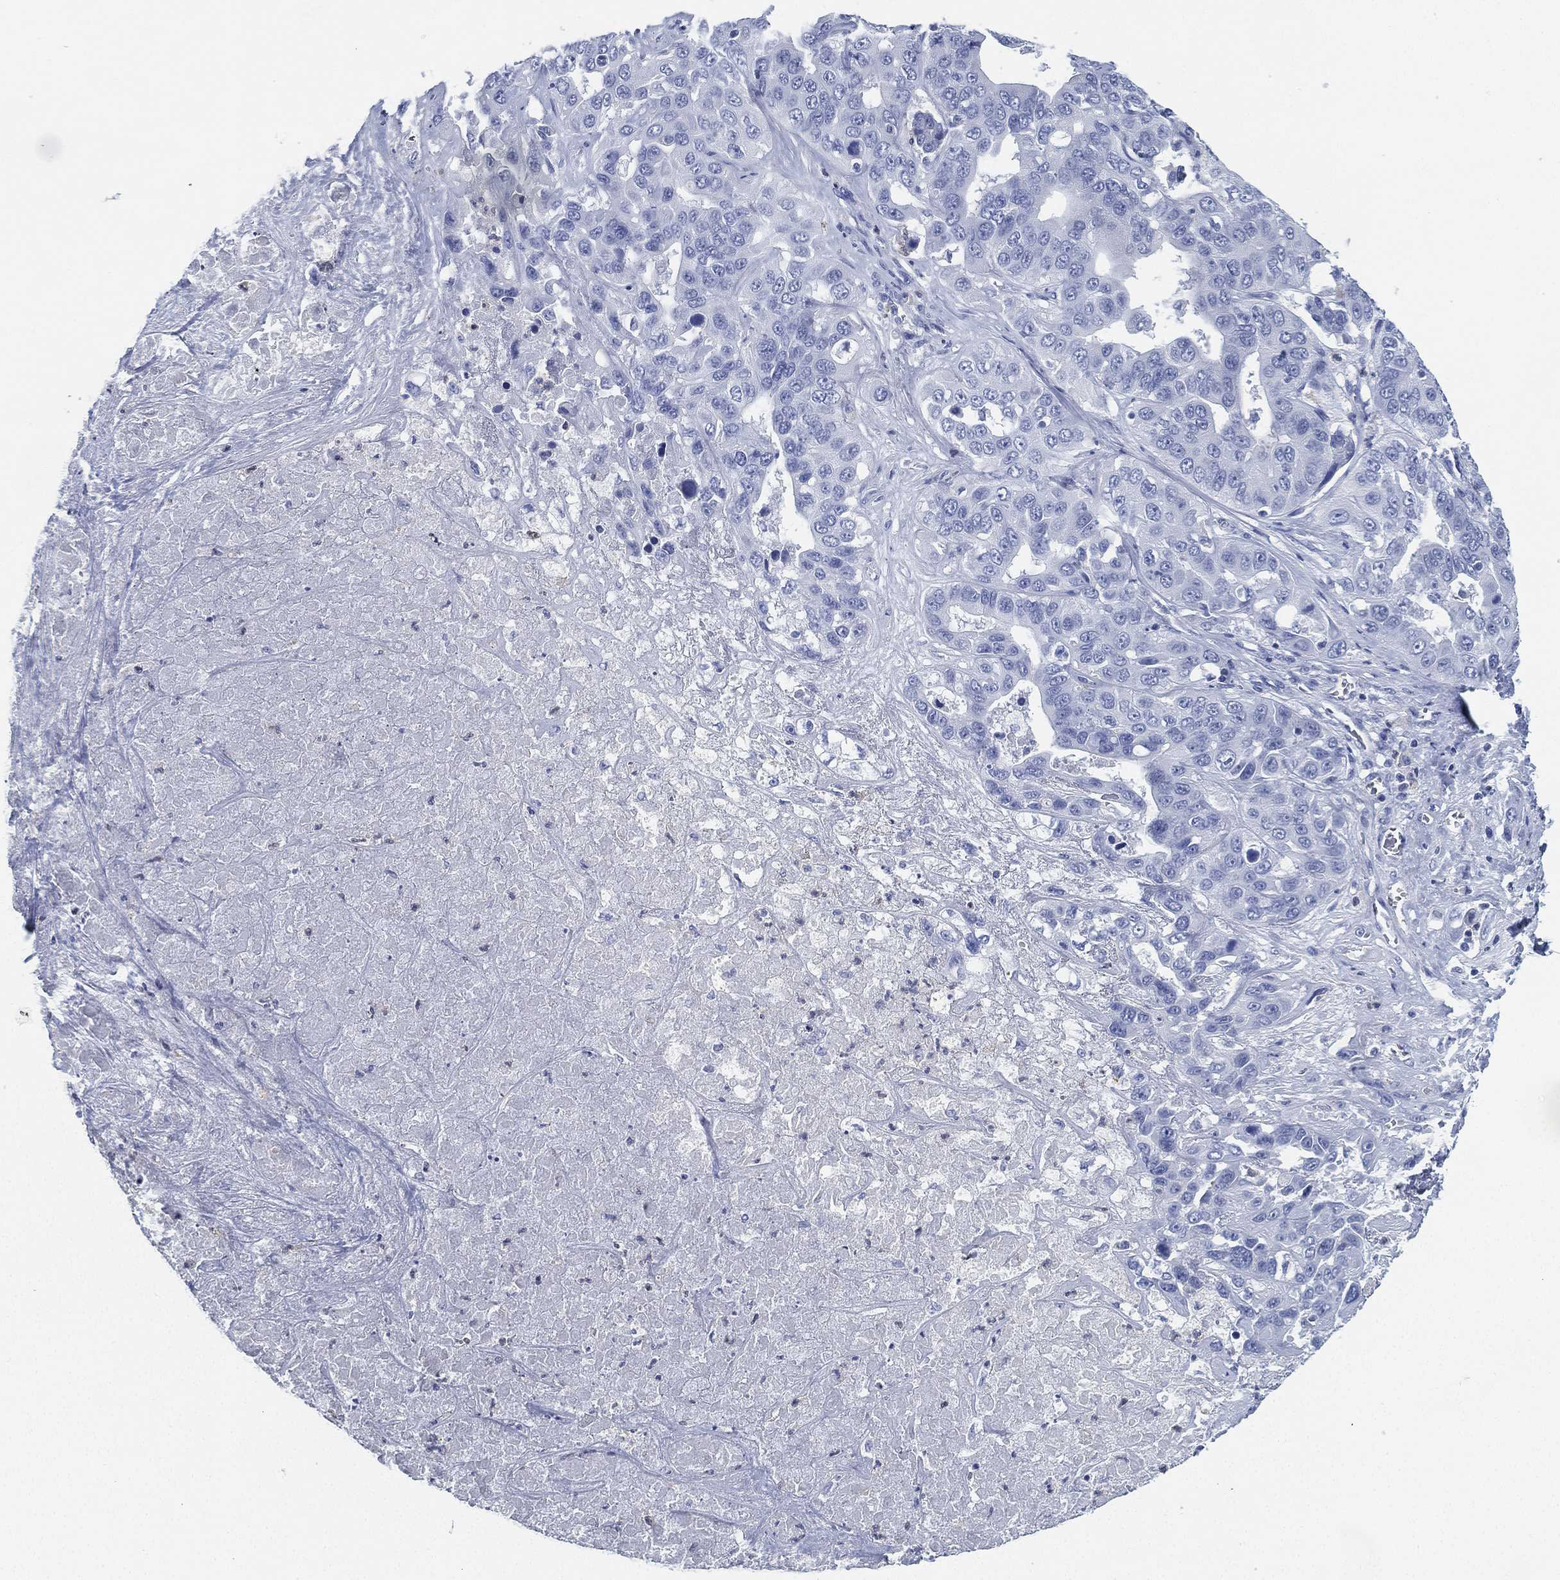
{"staining": {"intensity": "negative", "quantity": "none", "location": "none"}, "tissue": "liver cancer", "cell_type": "Tumor cells", "image_type": "cancer", "snomed": [{"axis": "morphology", "description": "Cholangiocarcinoma"}, {"axis": "topography", "description": "Liver"}], "caption": "This micrograph is of liver cancer (cholangiocarcinoma) stained with immunohistochemistry (IHC) to label a protein in brown with the nuclei are counter-stained blue. There is no positivity in tumor cells.", "gene": "DEFB121", "patient": {"sex": "female", "age": 52}}